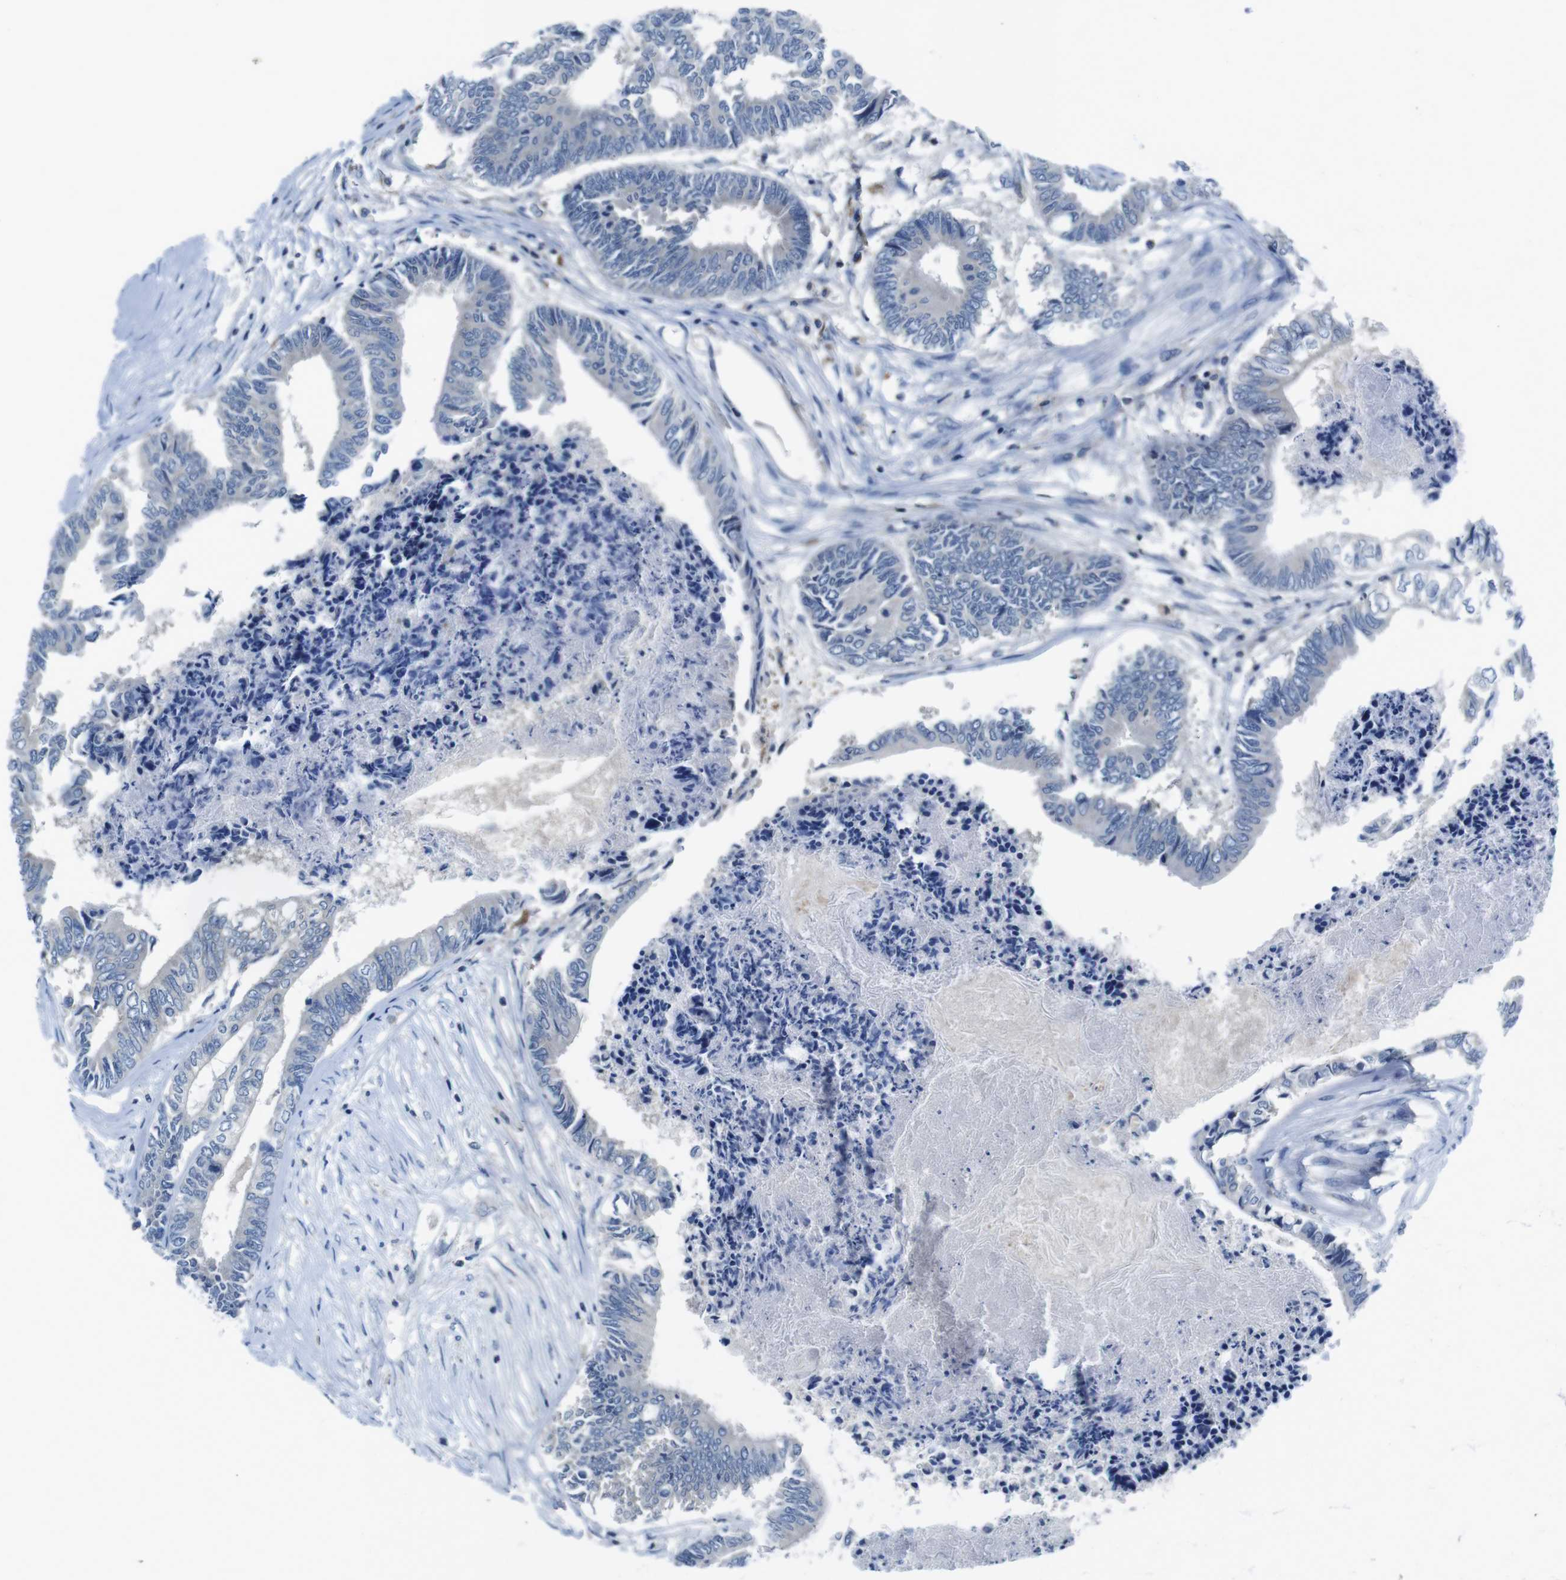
{"staining": {"intensity": "negative", "quantity": "none", "location": "none"}, "tissue": "colorectal cancer", "cell_type": "Tumor cells", "image_type": "cancer", "snomed": [{"axis": "morphology", "description": "Adenocarcinoma, NOS"}, {"axis": "topography", "description": "Rectum"}], "caption": "Tumor cells show no significant positivity in colorectal adenocarcinoma.", "gene": "PIK3CD", "patient": {"sex": "male", "age": 63}}